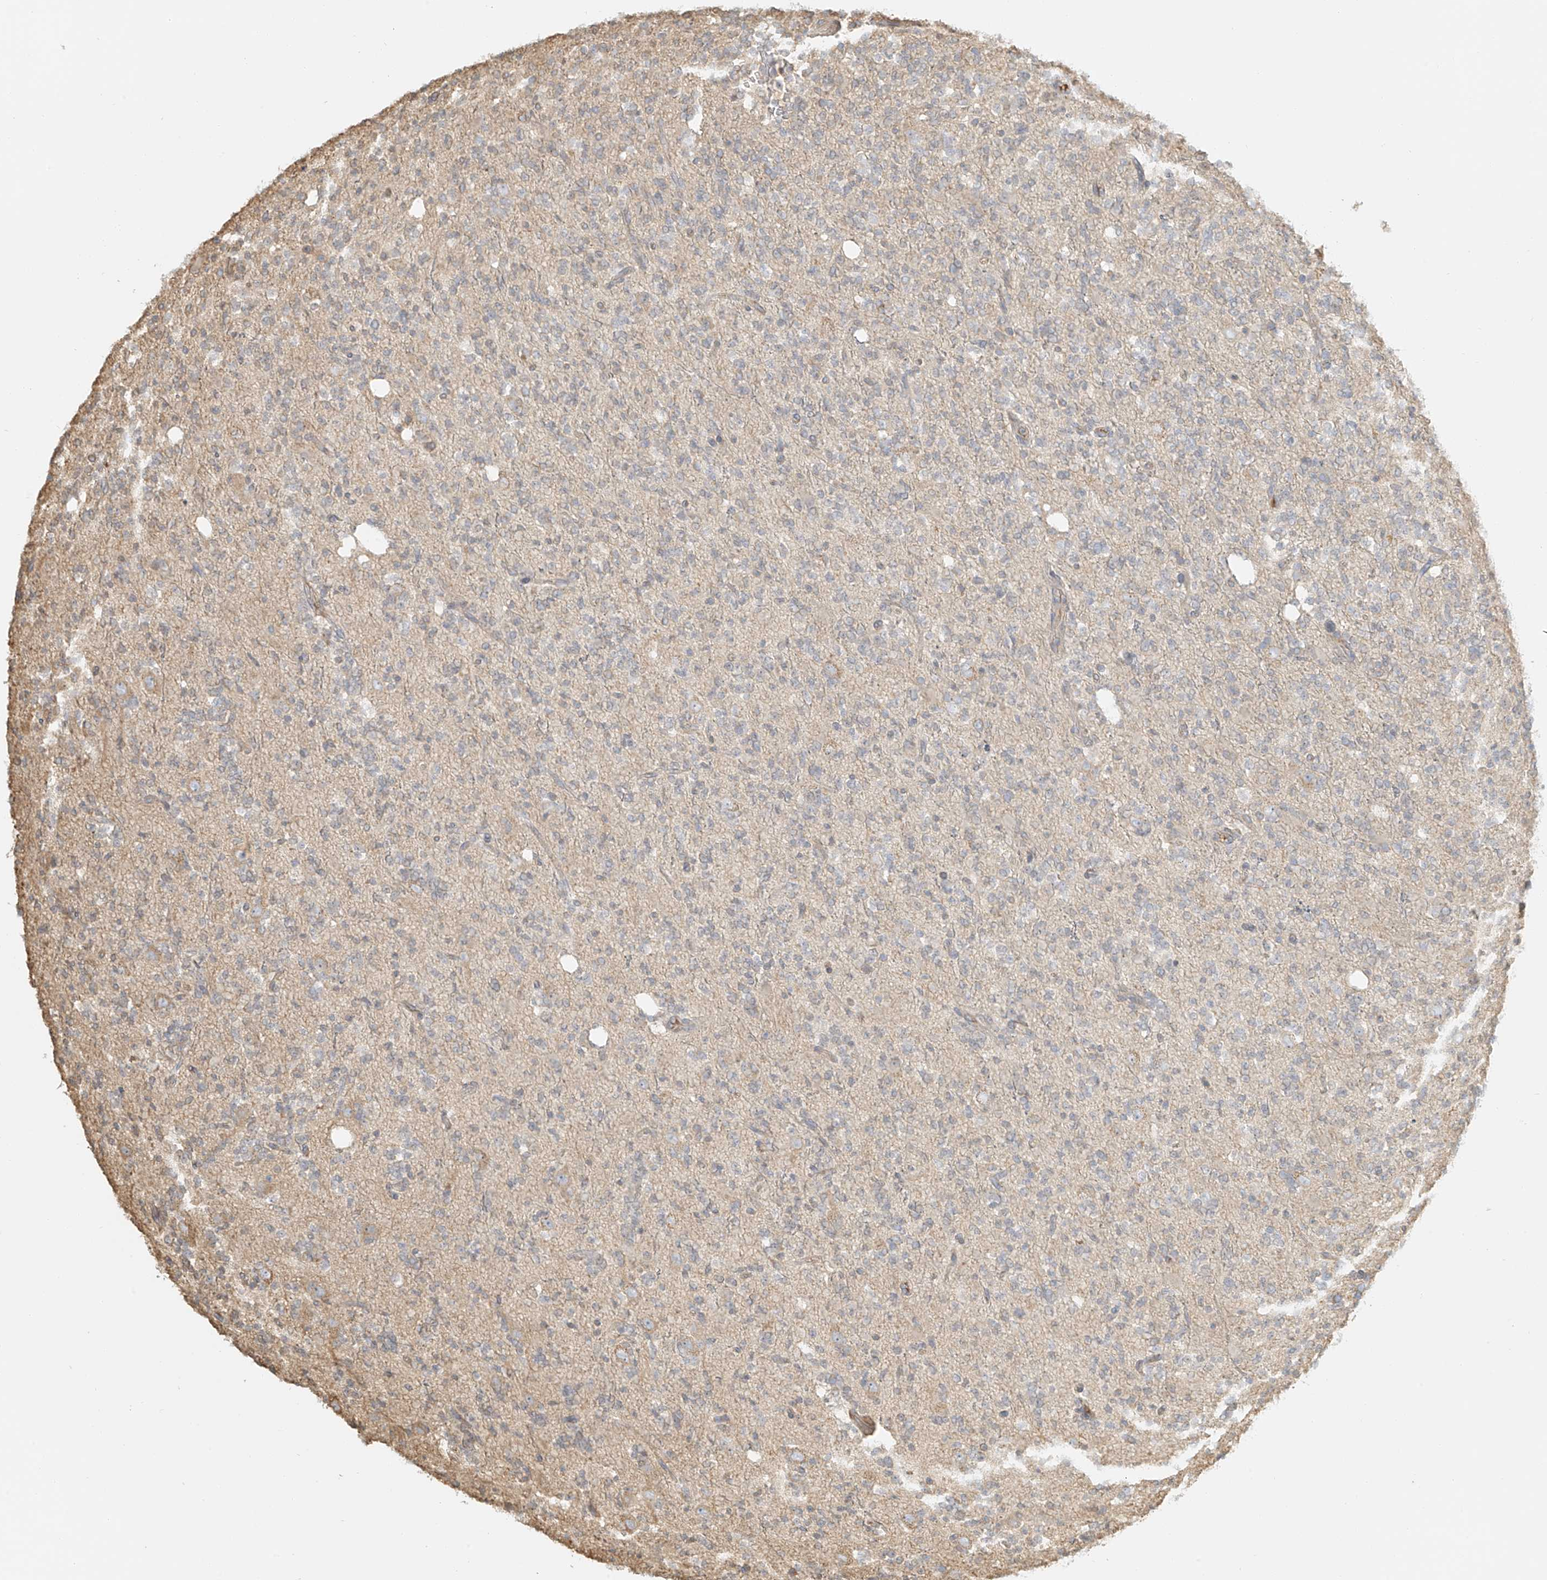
{"staining": {"intensity": "negative", "quantity": "none", "location": "none"}, "tissue": "glioma", "cell_type": "Tumor cells", "image_type": "cancer", "snomed": [{"axis": "morphology", "description": "Glioma, malignant, High grade"}, {"axis": "topography", "description": "Brain"}], "caption": "Tumor cells show no significant protein positivity in glioma.", "gene": "UPK1B", "patient": {"sex": "female", "age": 62}}